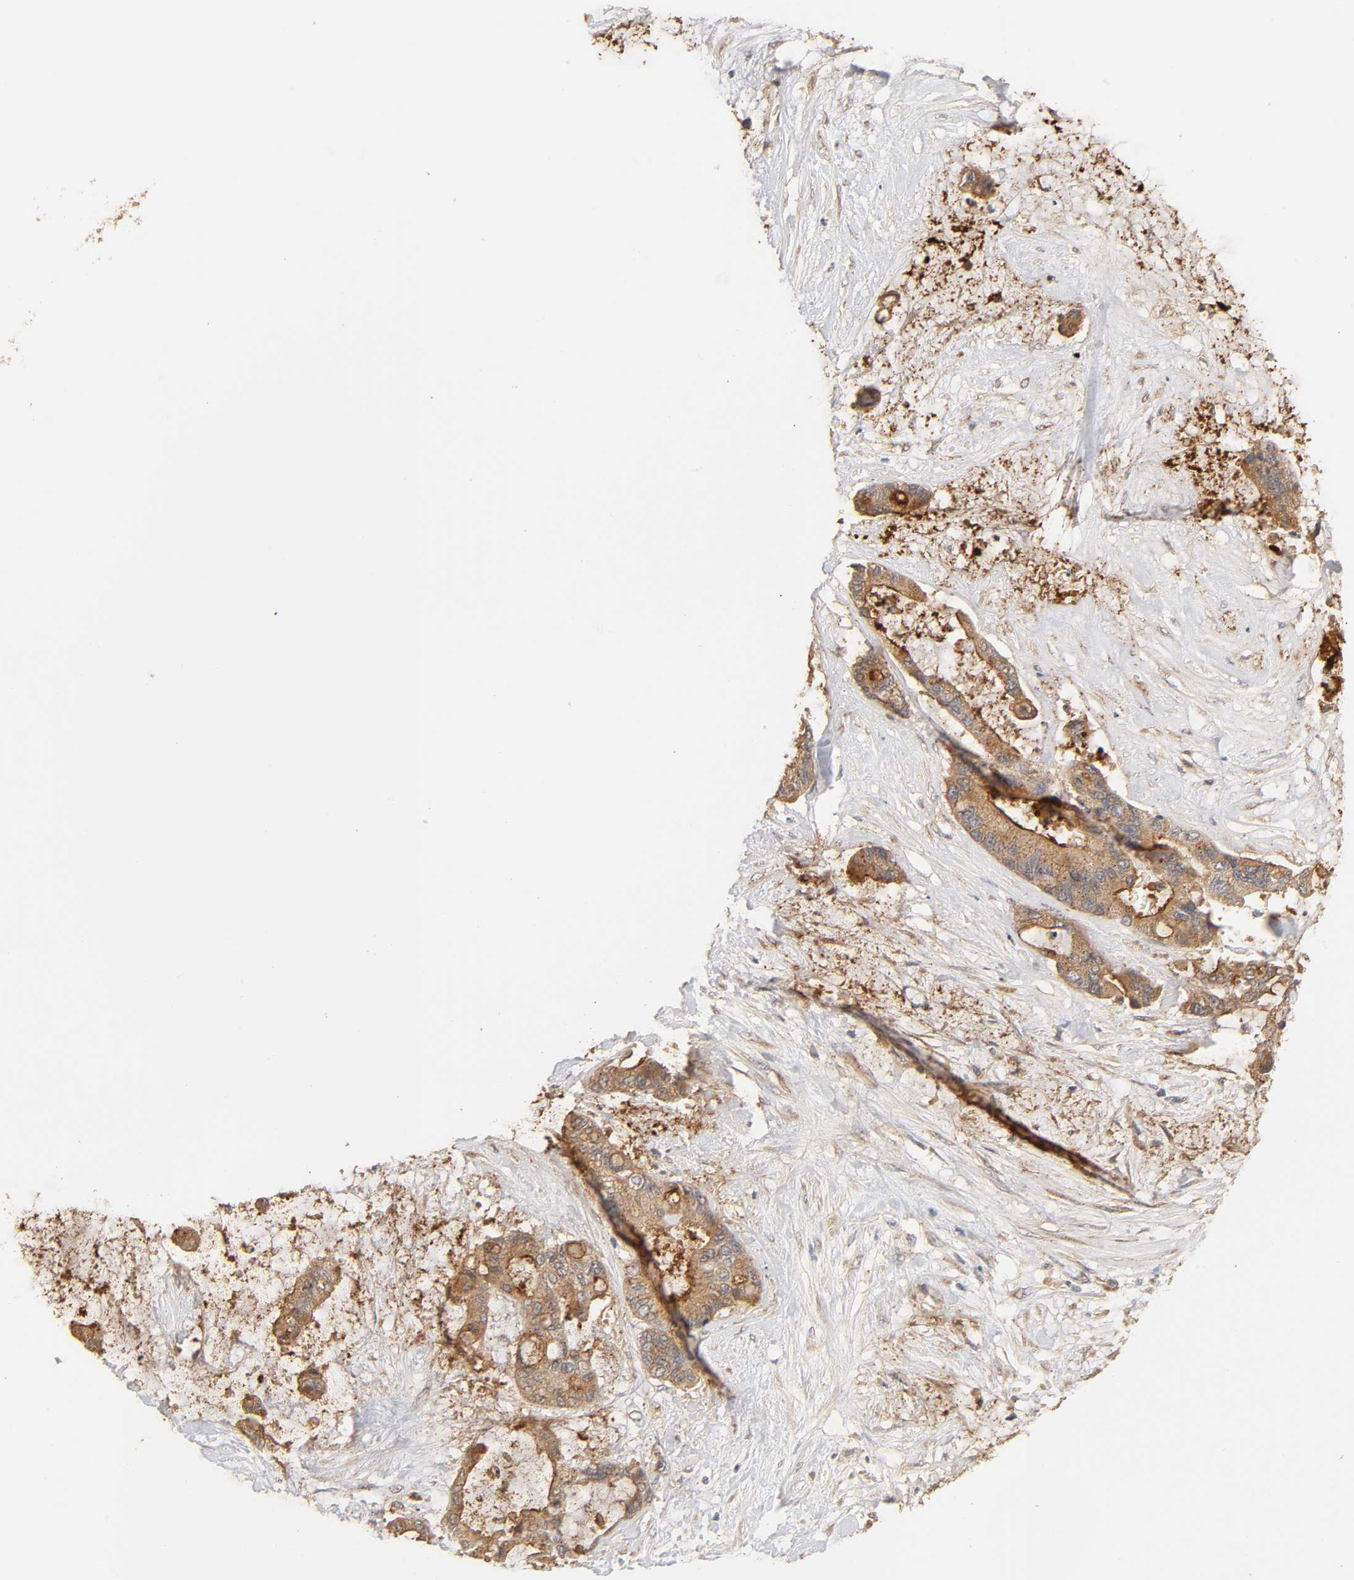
{"staining": {"intensity": "strong", "quantity": ">75%", "location": "cytoplasmic/membranous"}, "tissue": "liver cancer", "cell_type": "Tumor cells", "image_type": "cancer", "snomed": [{"axis": "morphology", "description": "Cholangiocarcinoma"}, {"axis": "topography", "description": "Liver"}], "caption": "Immunohistochemistry (DAB (3,3'-diaminobenzidine)) staining of liver cancer reveals strong cytoplasmic/membranous protein expression in approximately >75% of tumor cells. (DAB = brown stain, brightfield microscopy at high magnification).", "gene": "EPS8", "patient": {"sex": "female", "age": 73}}